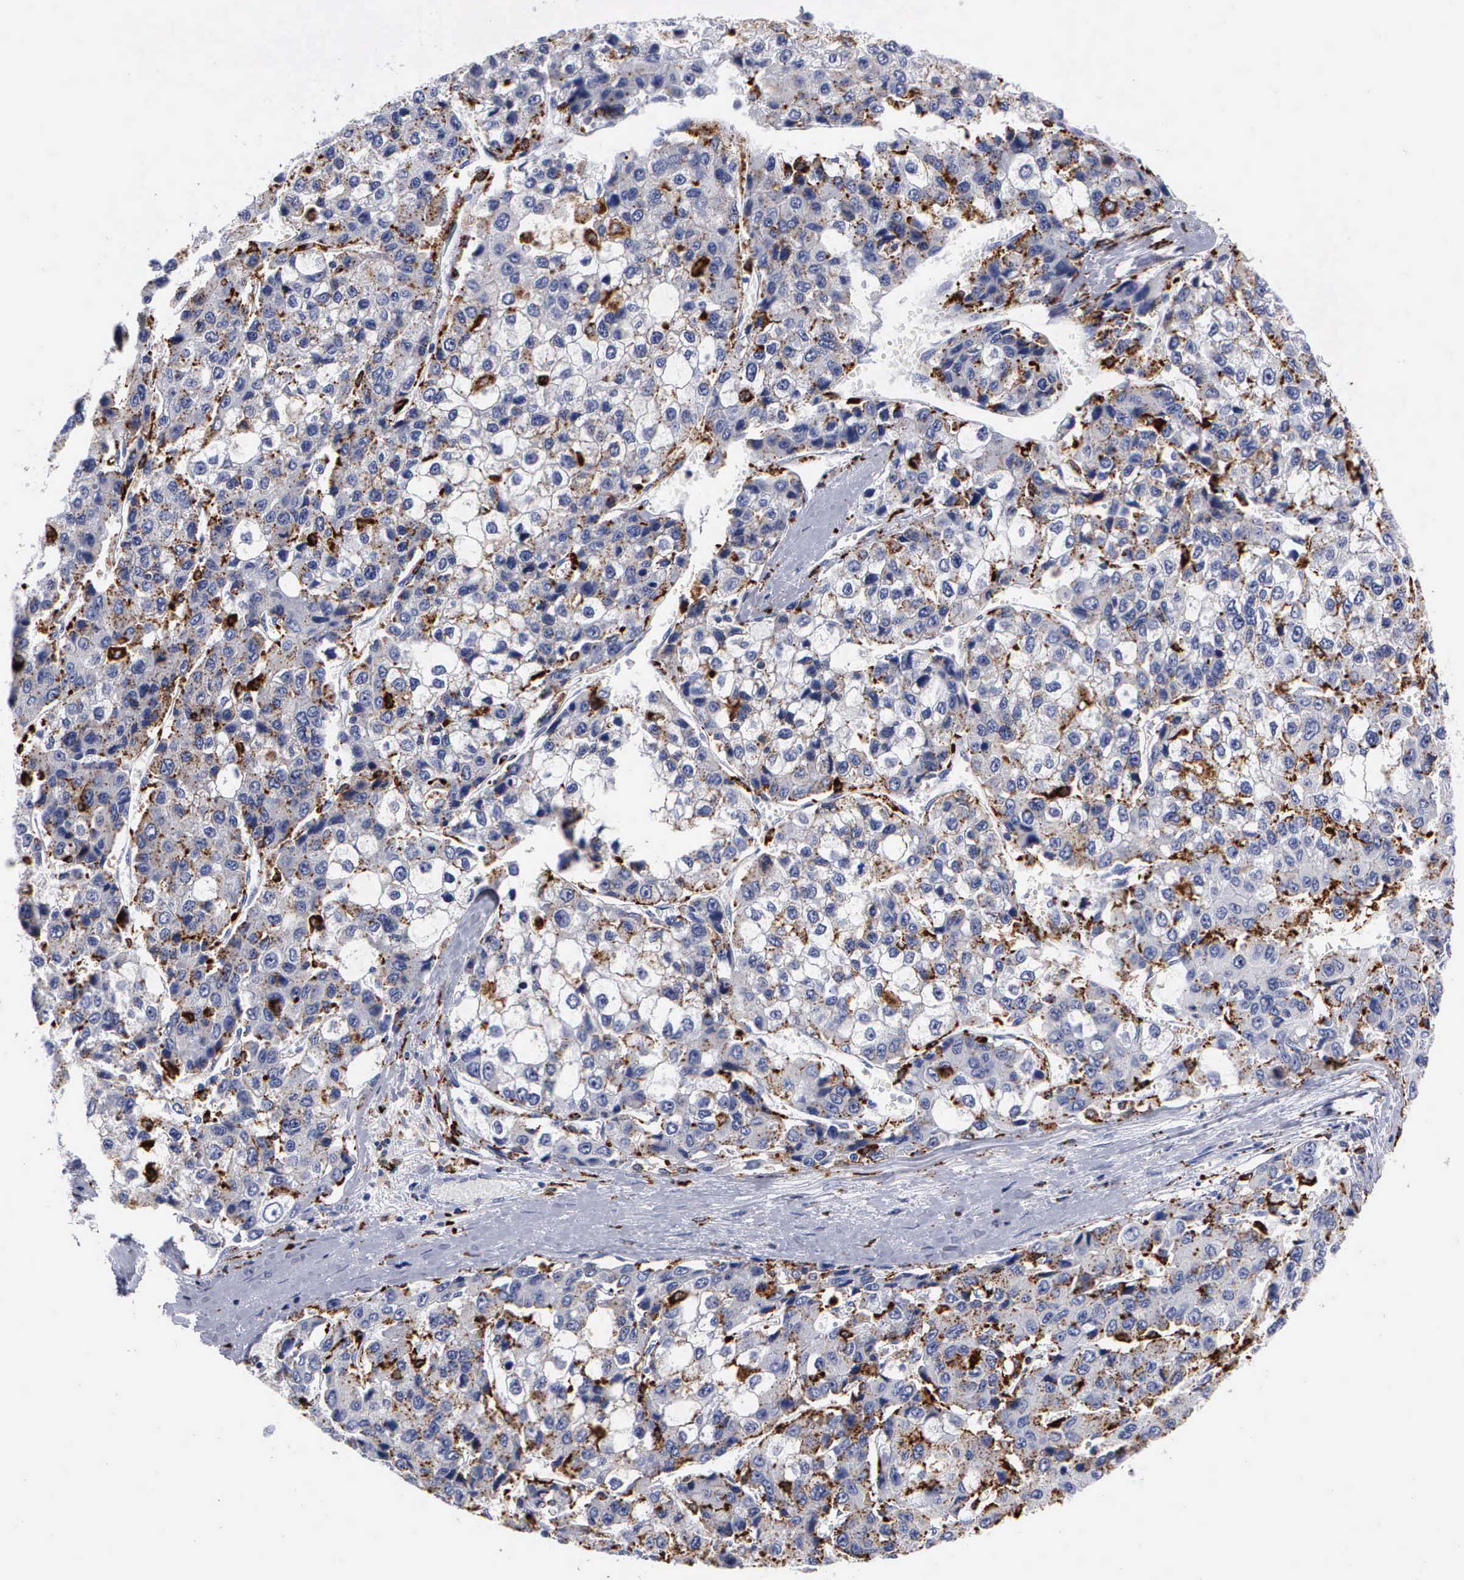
{"staining": {"intensity": "moderate", "quantity": "<25%", "location": "cytoplasmic/membranous"}, "tissue": "liver cancer", "cell_type": "Tumor cells", "image_type": "cancer", "snomed": [{"axis": "morphology", "description": "Carcinoma, Hepatocellular, NOS"}, {"axis": "topography", "description": "Liver"}], "caption": "A high-resolution histopathology image shows IHC staining of hepatocellular carcinoma (liver), which exhibits moderate cytoplasmic/membranous staining in about <25% of tumor cells.", "gene": "CTSH", "patient": {"sex": "female", "age": 66}}